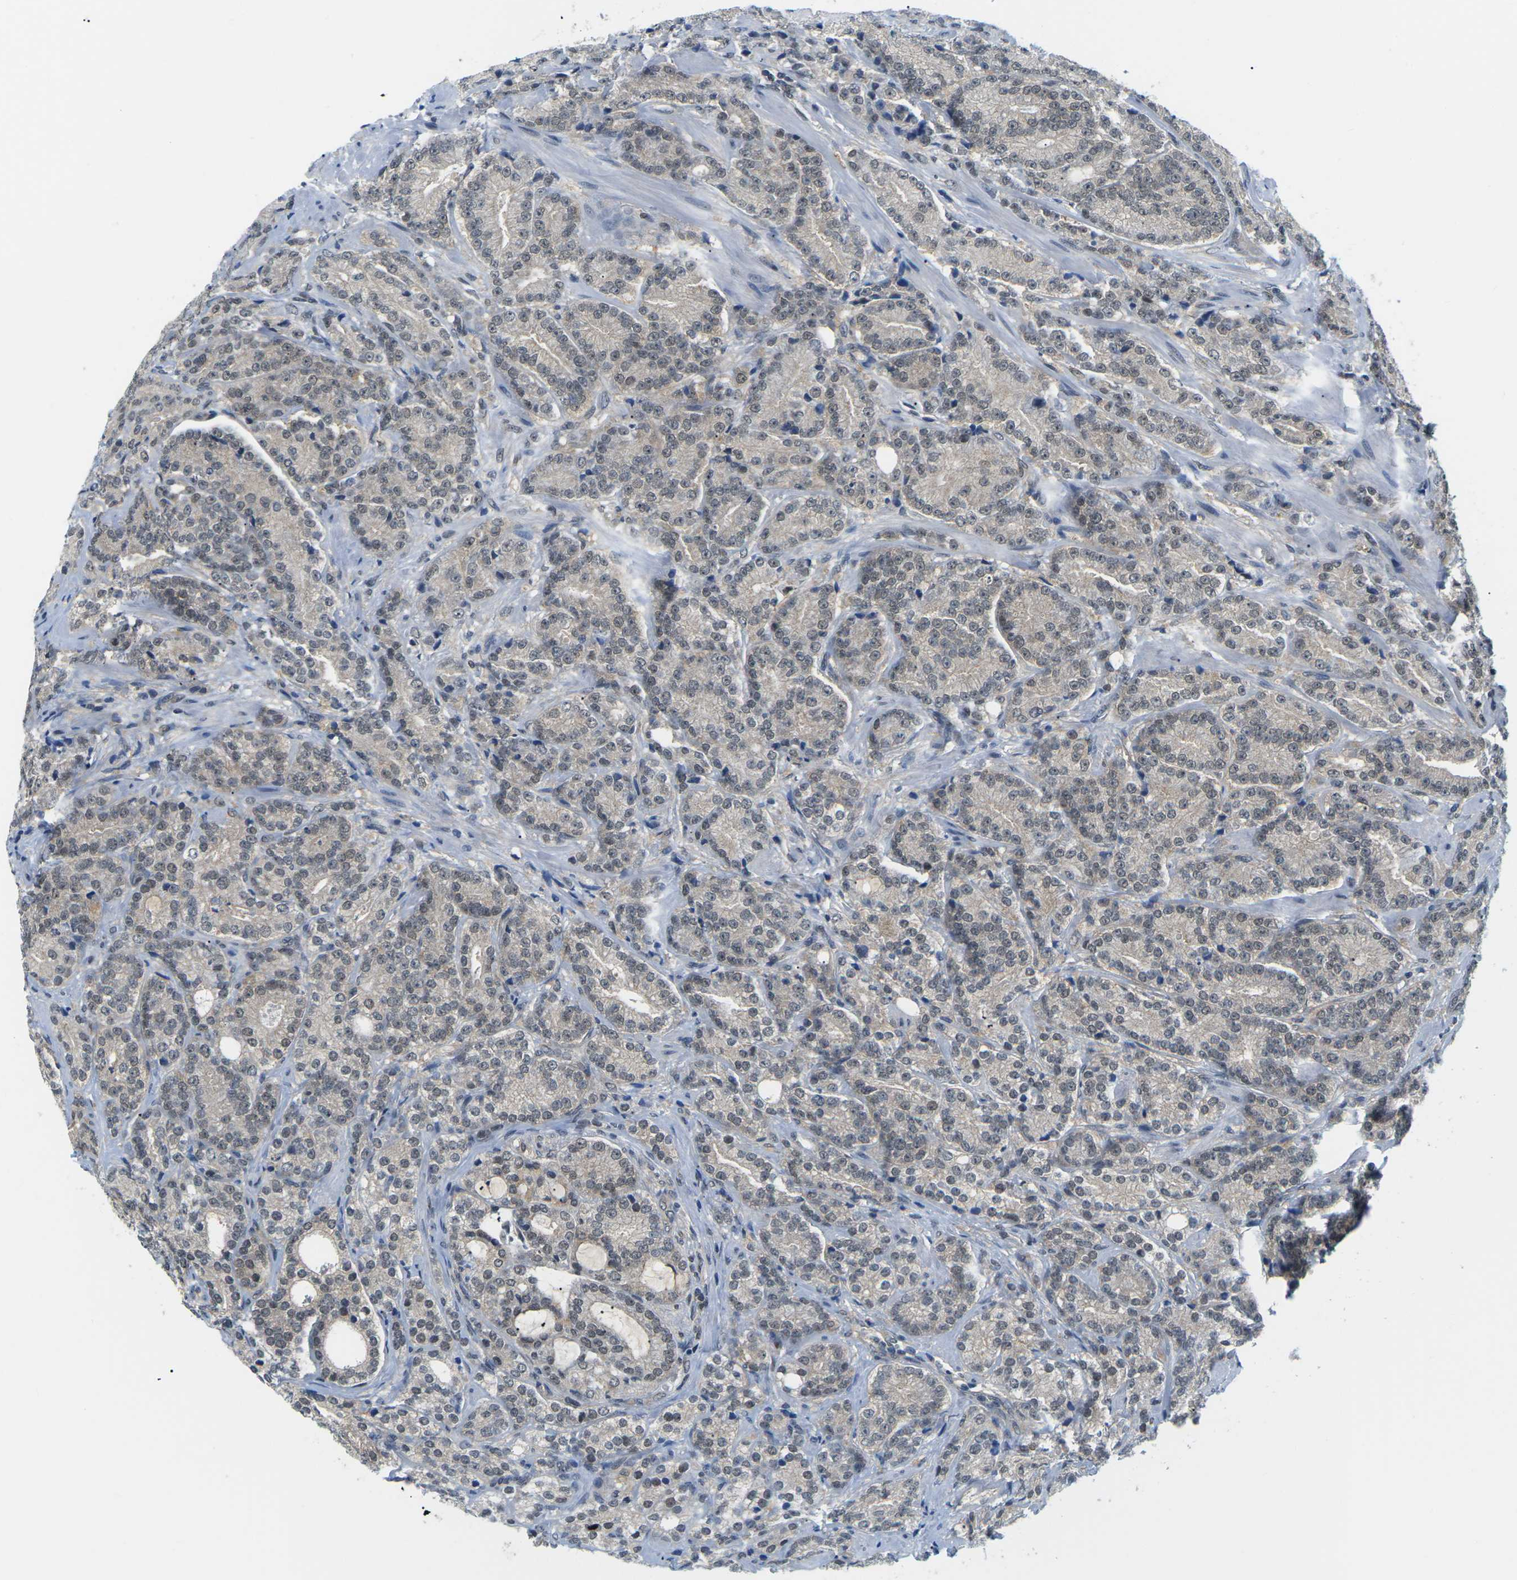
{"staining": {"intensity": "weak", "quantity": ">75%", "location": "nuclear"}, "tissue": "prostate cancer", "cell_type": "Tumor cells", "image_type": "cancer", "snomed": [{"axis": "morphology", "description": "Adenocarcinoma, High grade"}, {"axis": "topography", "description": "Prostate"}], "caption": "Tumor cells show low levels of weak nuclear positivity in approximately >75% of cells in human prostate adenocarcinoma (high-grade).", "gene": "UBA7", "patient": {"sex": "male", "age": 61}}